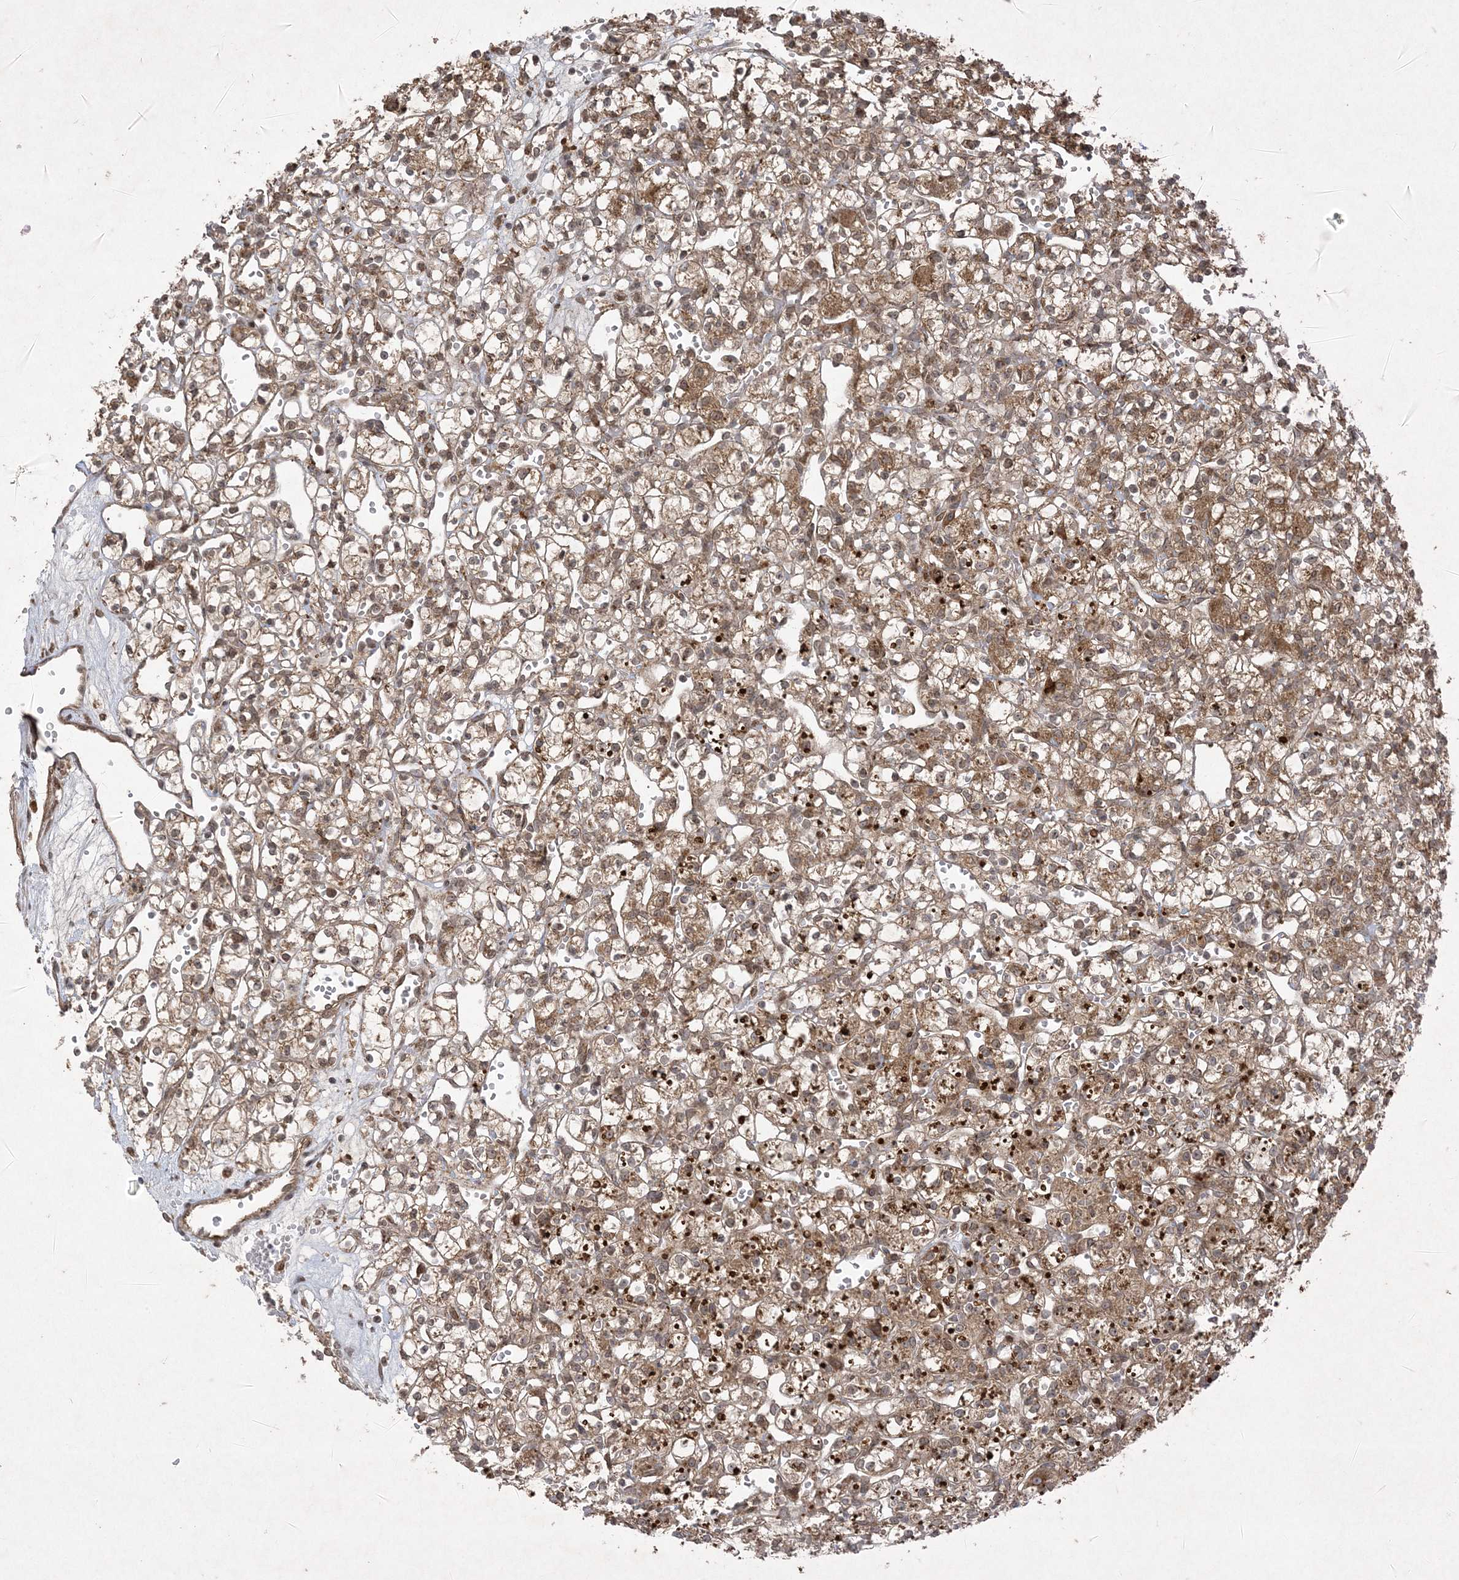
{"staining": {"intensity": "moderate", "quantity": ">75%", "location": "cytoplasmic/membranous"}, "tissue": "renal cancer", "cell_type": "Tumor cells", "image_type": "cancer", "snomed": [{"axis": "morphology", "description": "Adenocarcinoma, NOS"}, {"axis": "topography", "description": "Kidney"}], "caption": "Immunohistochemical staining of renal cancer demonstrates moderate cytoplasmic/membranous protein staining in about >75% of tumor cells.", "gene": "RRAS", "patient": {"sex": "female", "age": 59}}